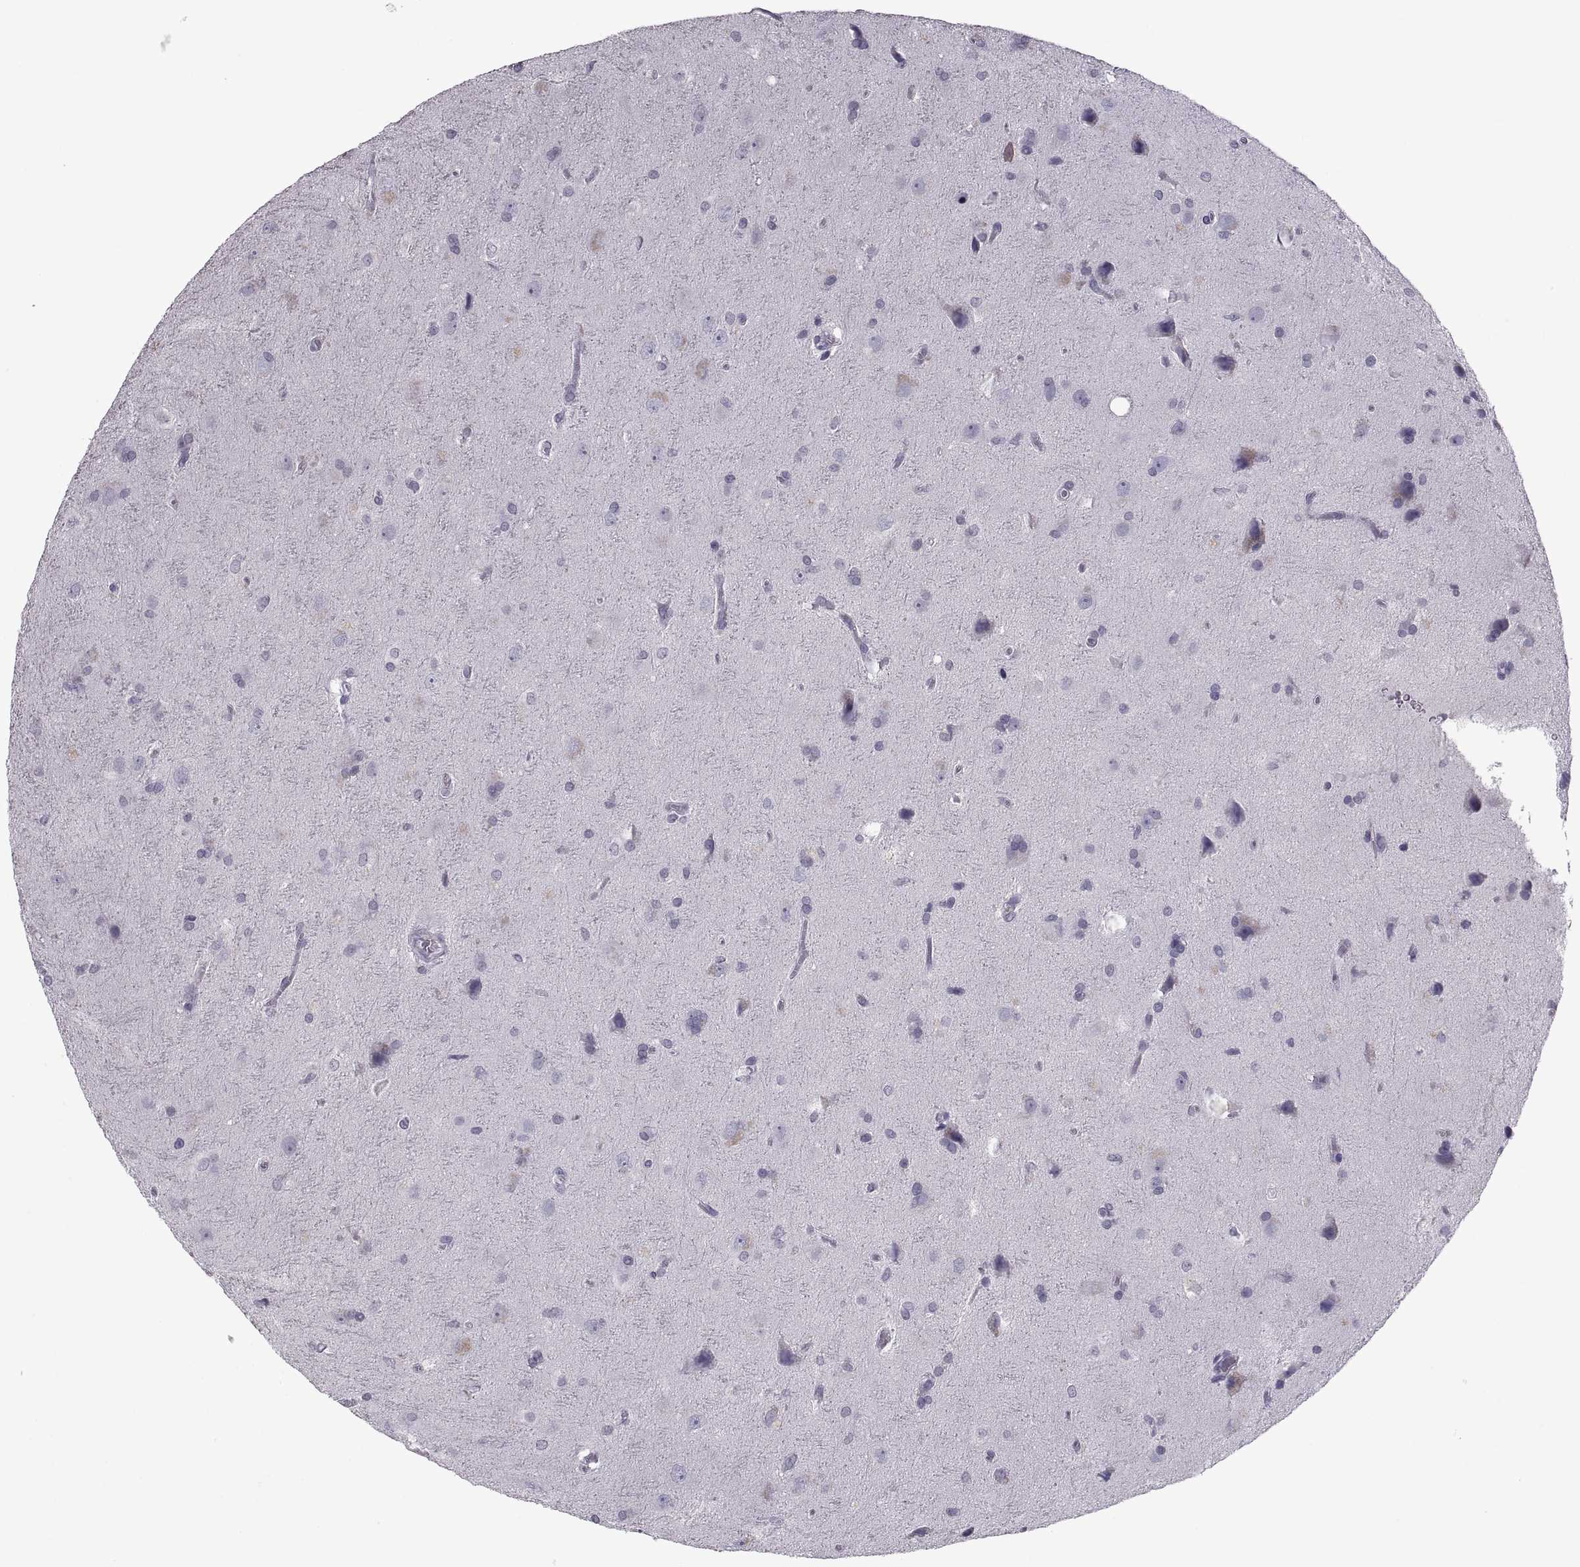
{"staining": {"intensity": "negative", "quantity": "none", "location": "none"}, "tissue": "glioma", "cell_type": "Tumor cells", "image_type": "cancer", "snomed": [{"axis": "morphology", "description": "Glioma, malignant, Low grade"}, {"axis": "topography", "description": "Brain"}], "caption": "IHC of low-grade glioma (malignant) exhibits no staining in tumor cells.", "gene": "PDZRN4", "patient": {"sex": "male", "age": 58}}